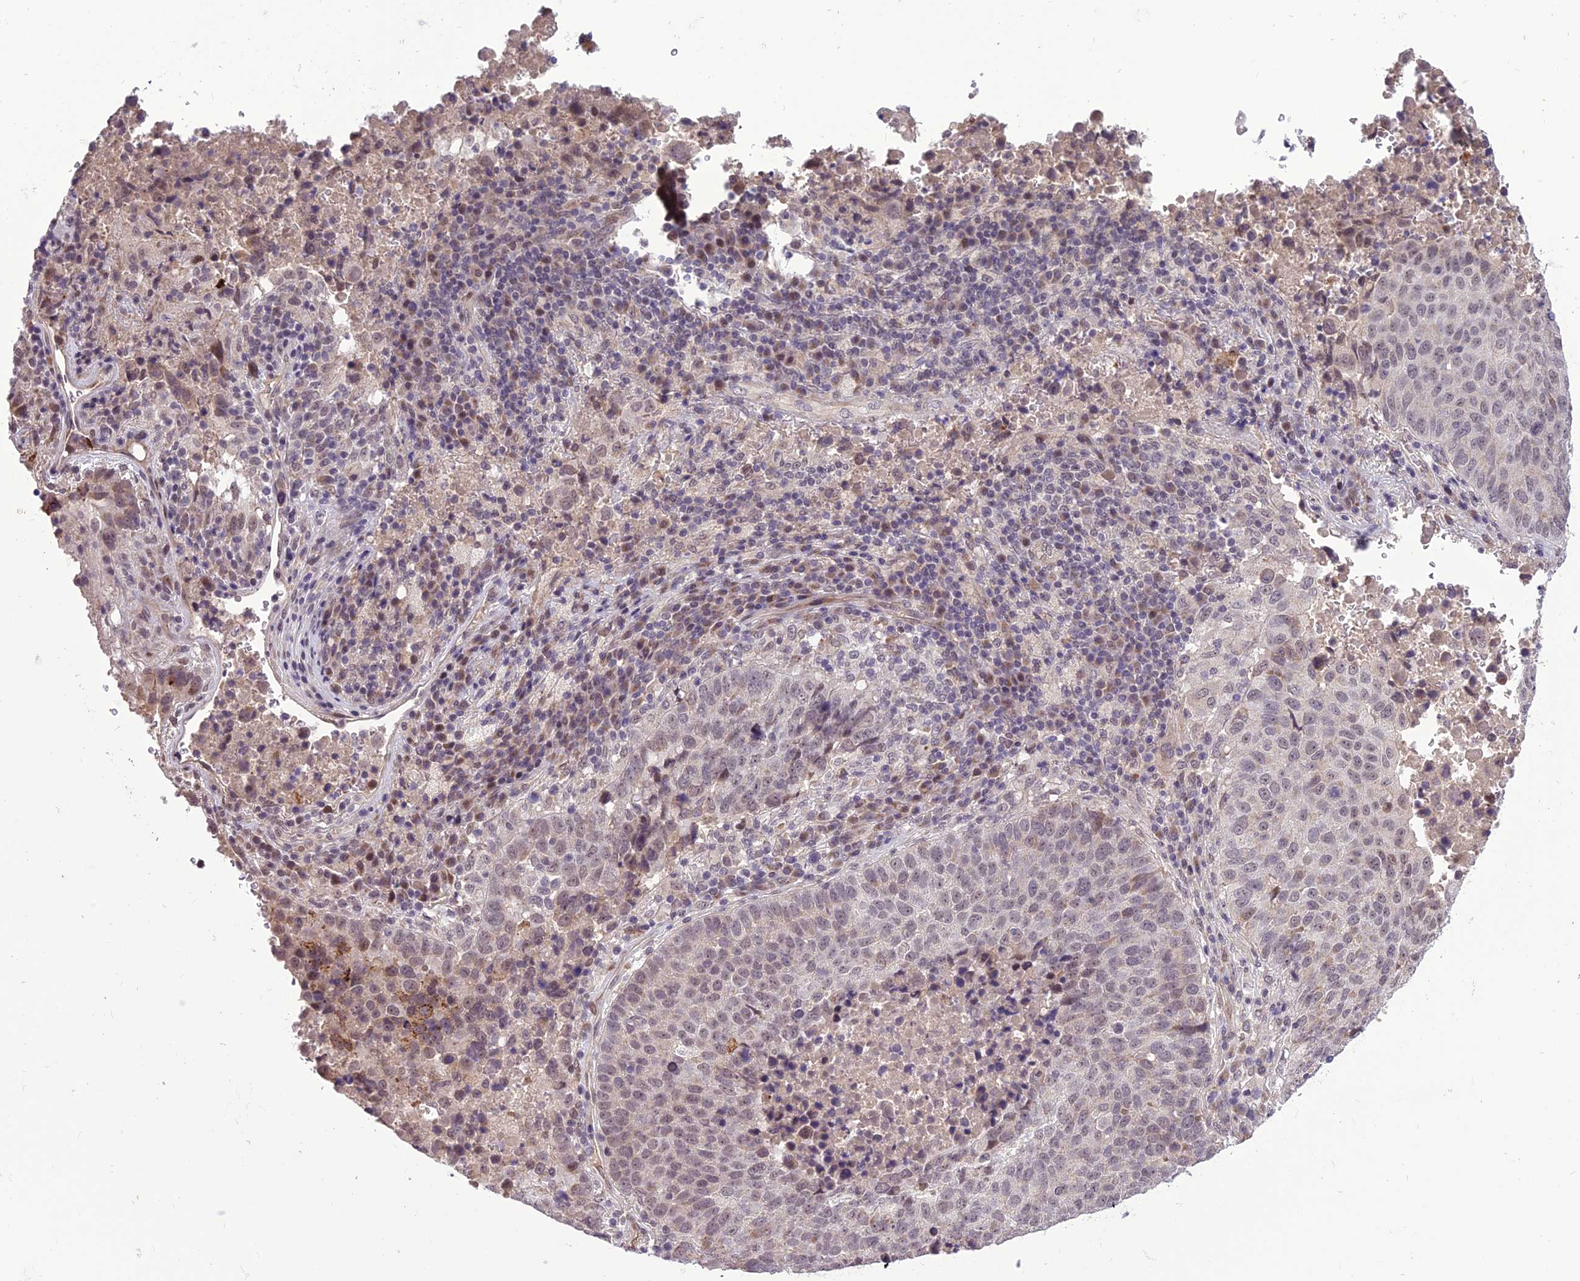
{"staining": {"intensity": "weak", "quantity": "25%-75%", "location": "nuclear"}, "tissue": "lung cancer", "cell_type": "Tumor cells", "image_type": "cancer", "snomed": [{"axis": "morphology", "description": "Squamous cell carcinoma, NOS"}, {"axis": "topography", "description": "Lung"}], "caption": "Human lung squamous cell carcinoma stained with a brown dye demonstrates weak nuclear positive staining in about 25%-75% of tumor cells.", "gene": "FBRS", "patient": {"sex": "male", "age": 73}}